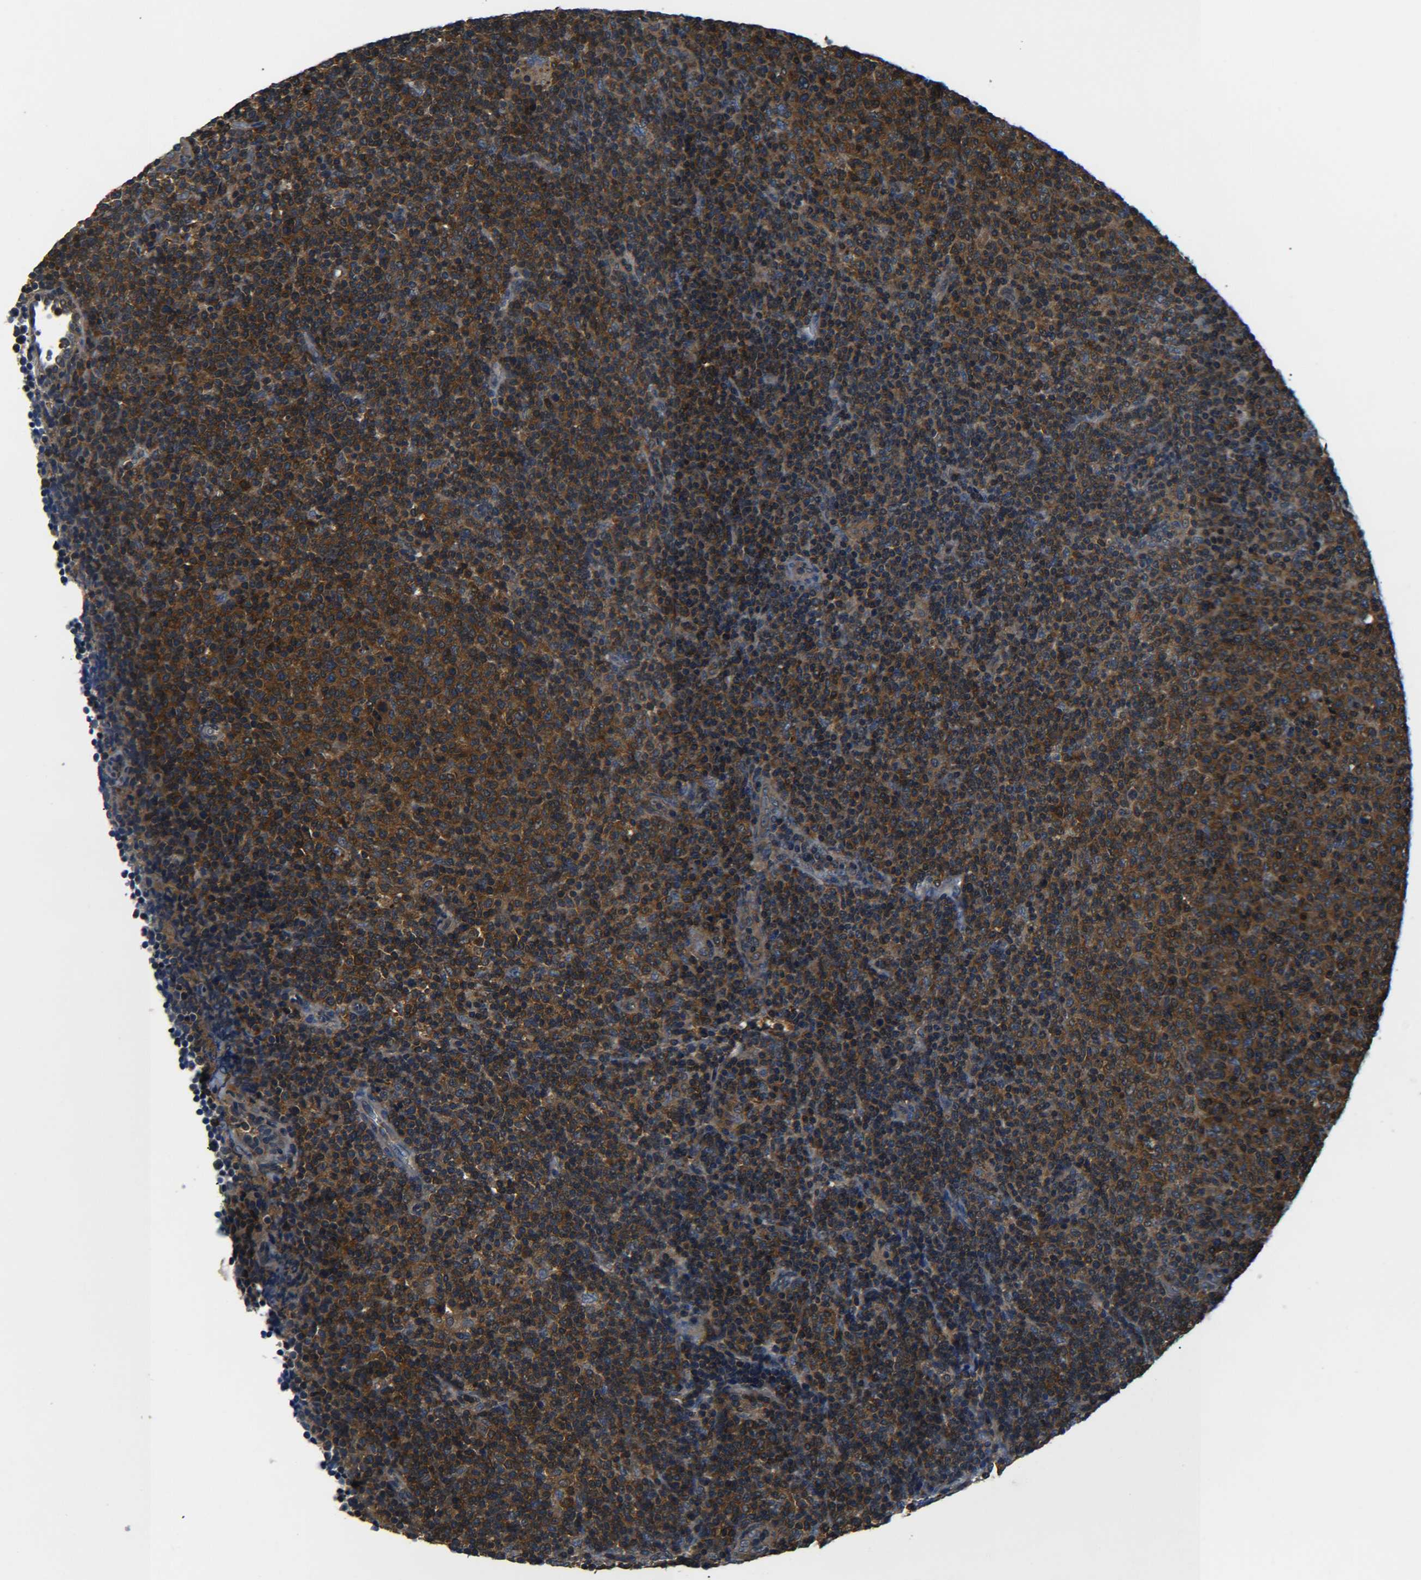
{"staining": {"intensity": "strong", "quantity": ">75%", "location": "cytoplasmic/membranous"}, "tissue": "lymphoma", "cell_type": "Tumor cells", "image_type": "cancer", "snomed": [{"axis": "morphology", "description": "Malignant lymphoma, non-Hodgkin's type, Low grade"}, {"axis": "topography", "description": "Lymph node"}], "caption": "The histopathology image demonstrates immunohistochemical staining of low-grade malignant lymphoma, non-Hodgkin's type. There is strong cytoplasmic/membranous staining is identified in approximately >75% of tumor cells. (Brightfield microscopy of DAB IHC at high magnification).", "gene": "PREB", "patient": {"sex": "male", "age": 70}}